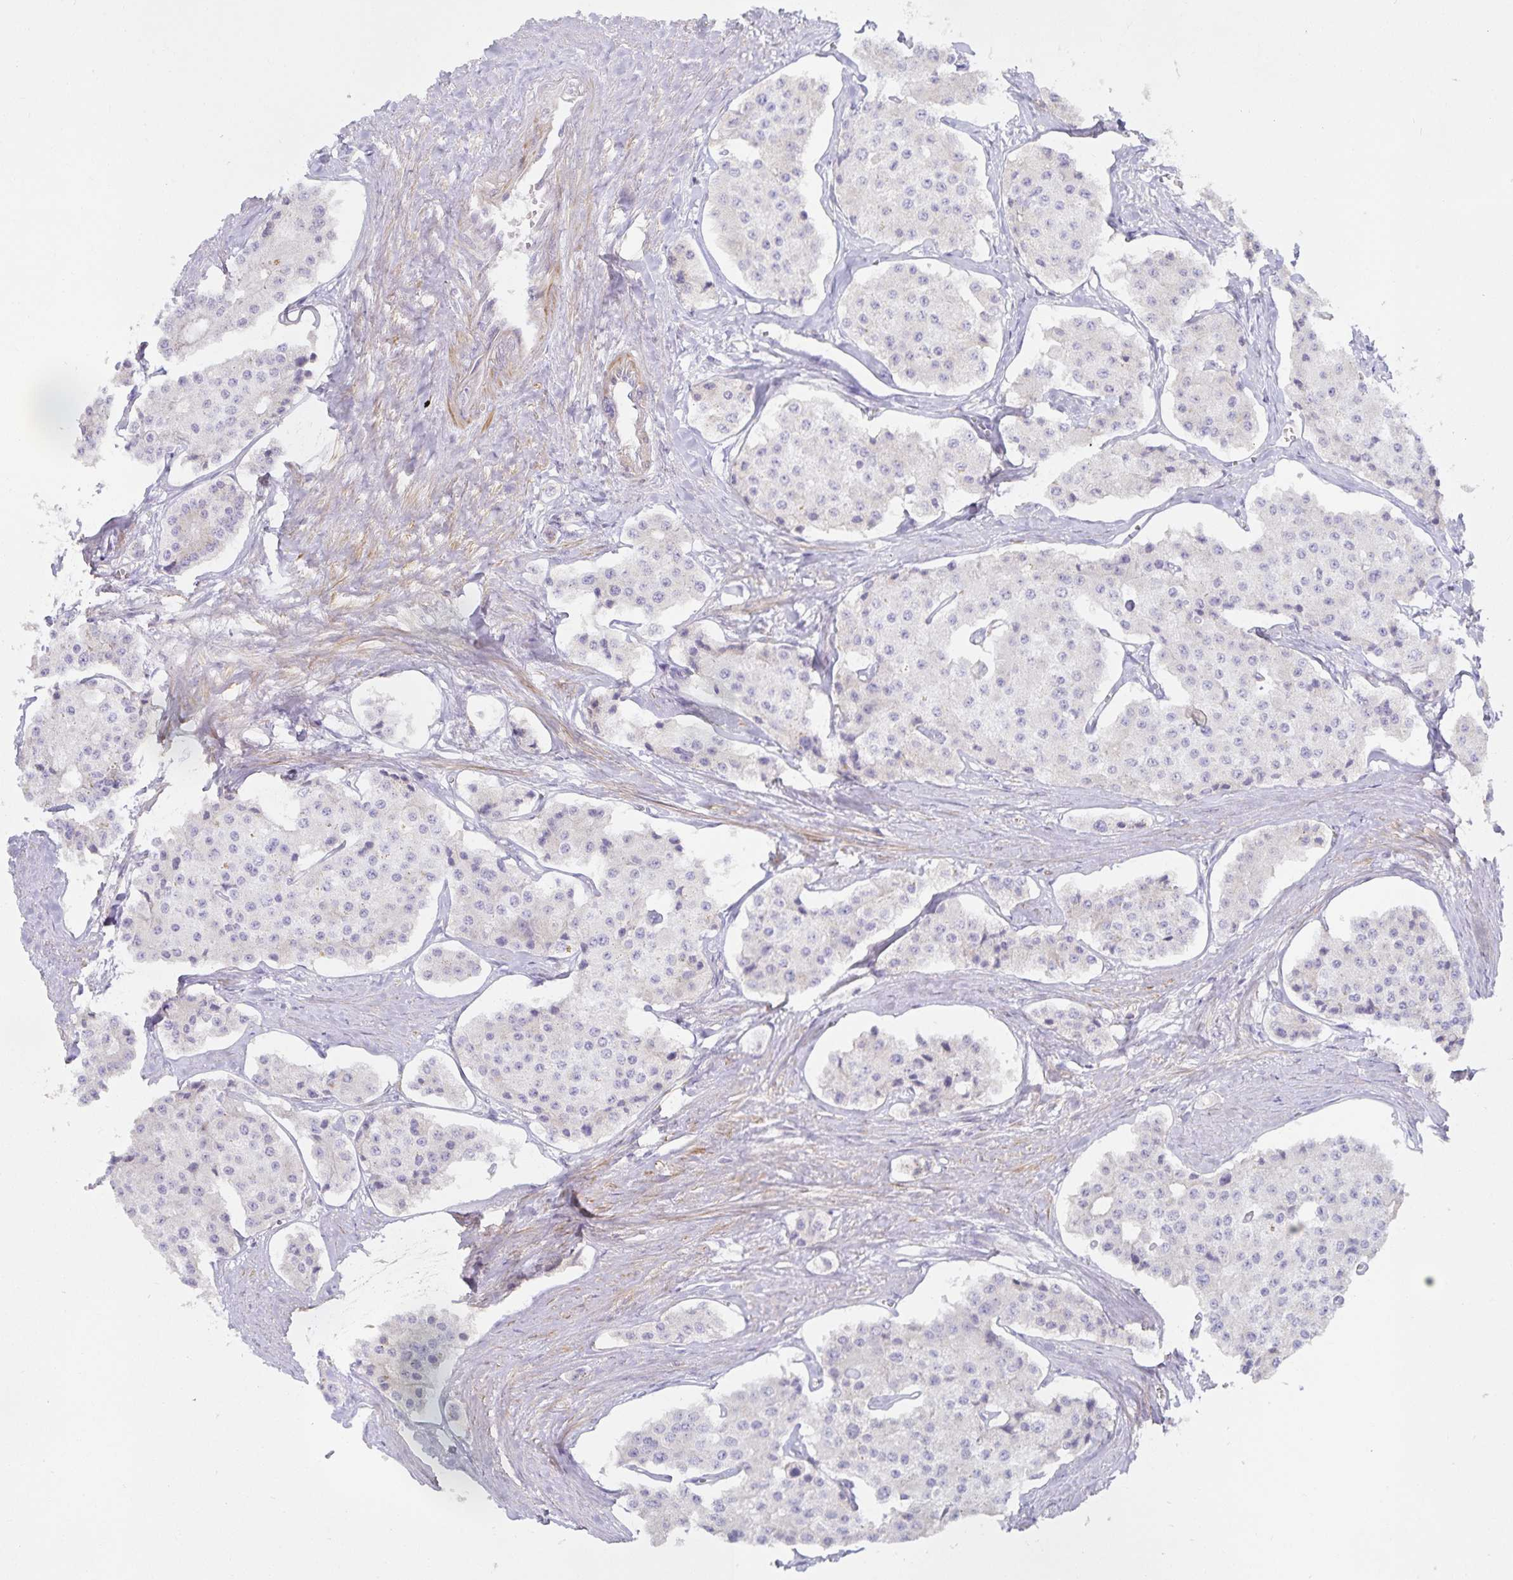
{"staining": {"intensity": "negative", "quantity": "none", "location": "none"}, "tissue": "carcinoid", "cell_type": "Tumor cells", "image_type": "cancer", "snomed": [{"axis": "morphology", "description": "Carcinoid, malignant, NOS"}, {"axis": "topography", "description": "Small intestine"}], "caption": "DAB immunohistochemical staining of human carcinoid (malignant) displays no significant staining in tumor cells.", "gene": "METTL22", "patient": {"sex": "female", "age": 65}}